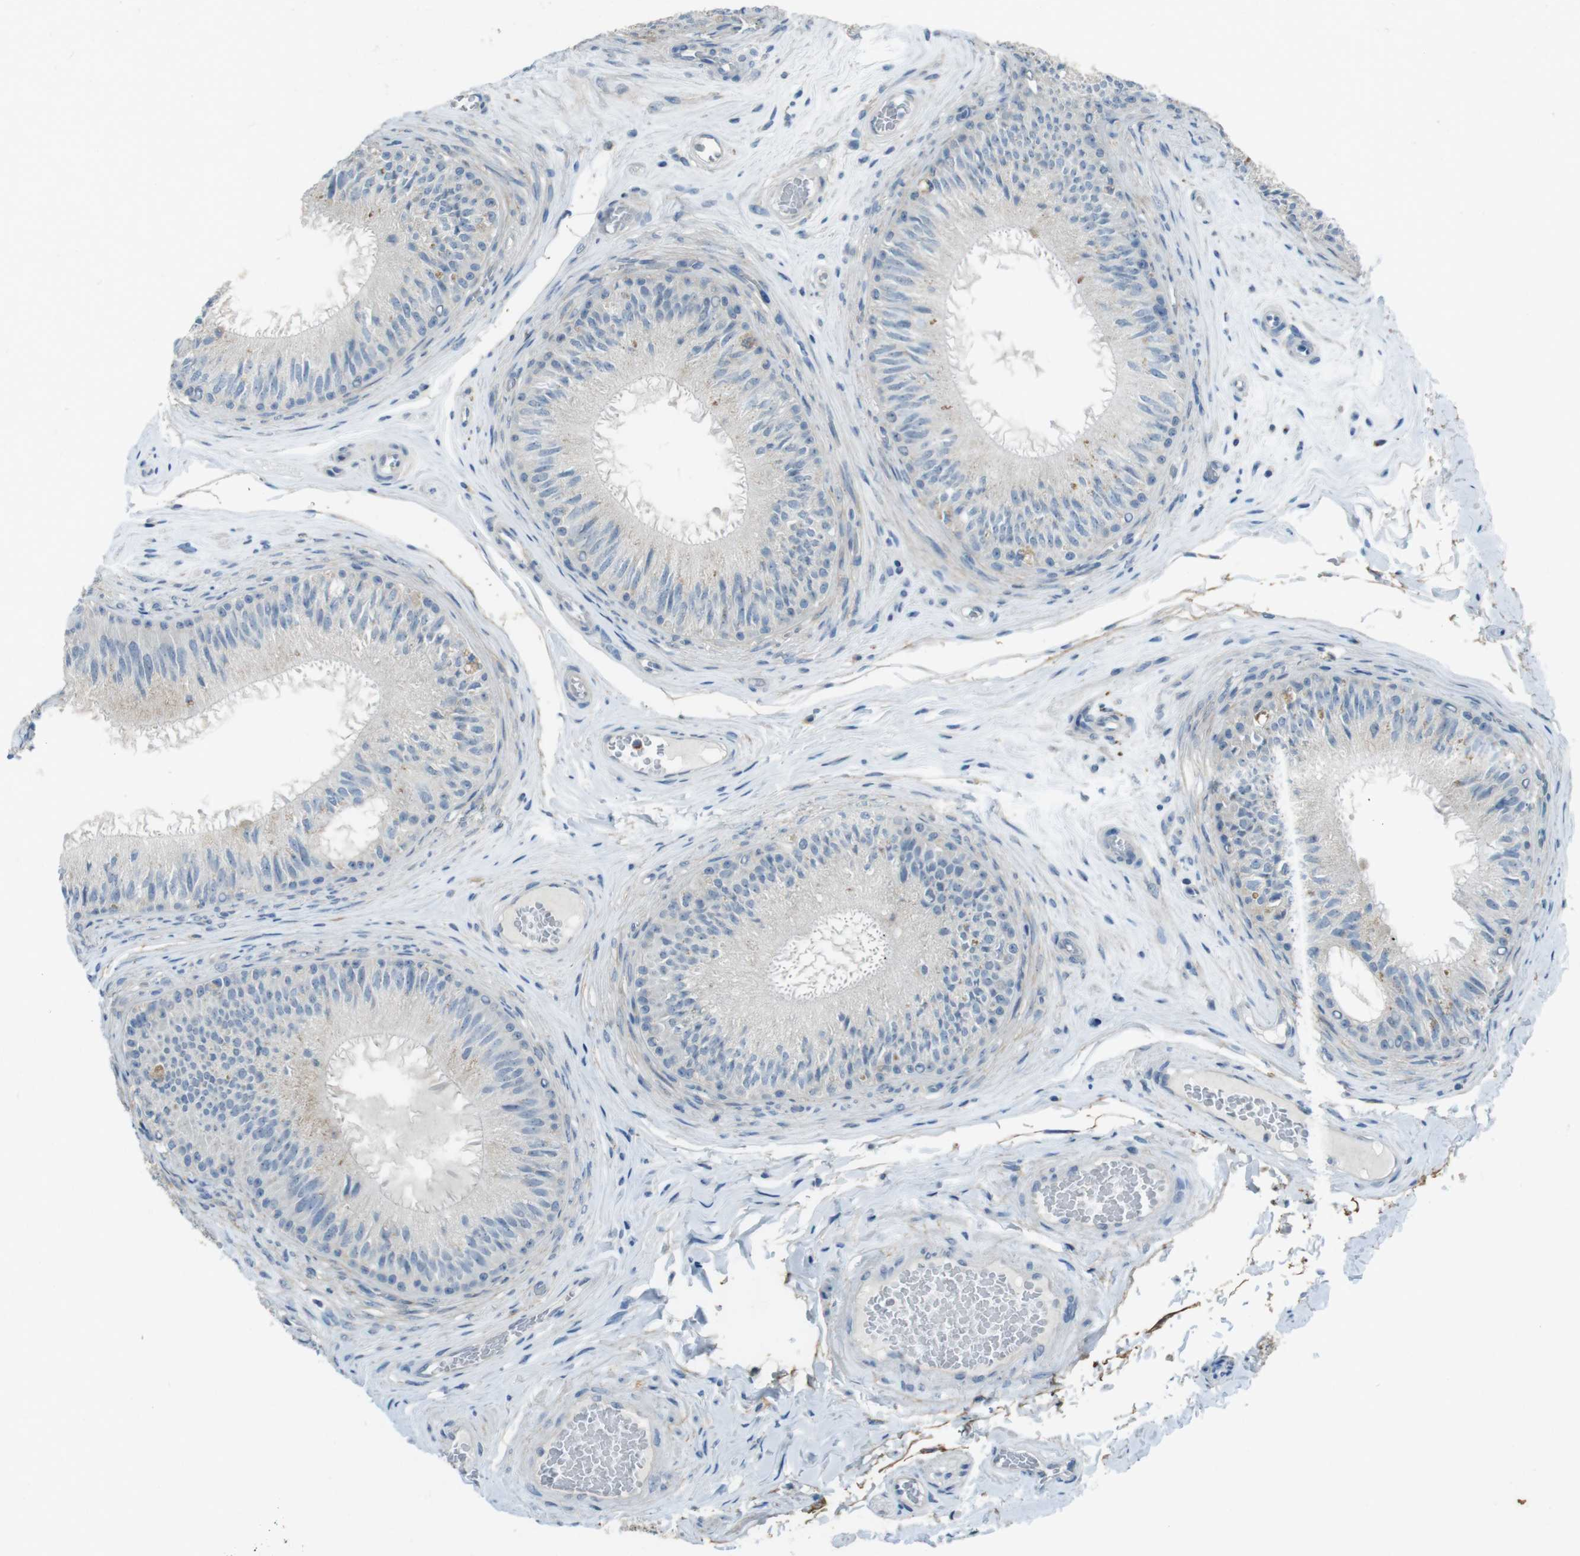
{"staining": {"intensity": "moderate", "quantity": "<25%", "location": "cytoplasmic/membranous"}, "tissue": "epididymis", "cell_type": "Glandular cells", "image_type": "normal", "snomed": [{"axis": "morphology", "description": "Normal tissue, NOS"}, {"axis": "topography", "description": "Testis"}, {"axis": "topography", "description": "Epididymis"}], "caption": "Moderate cytoplasmic/membranous staining for a protein is seen in about <25% of glandular cells of benign epididymis using immunohistochemistry (IHC).", "gene": "ENTPD7", "patient": {"sex": "male", "age": 36}}